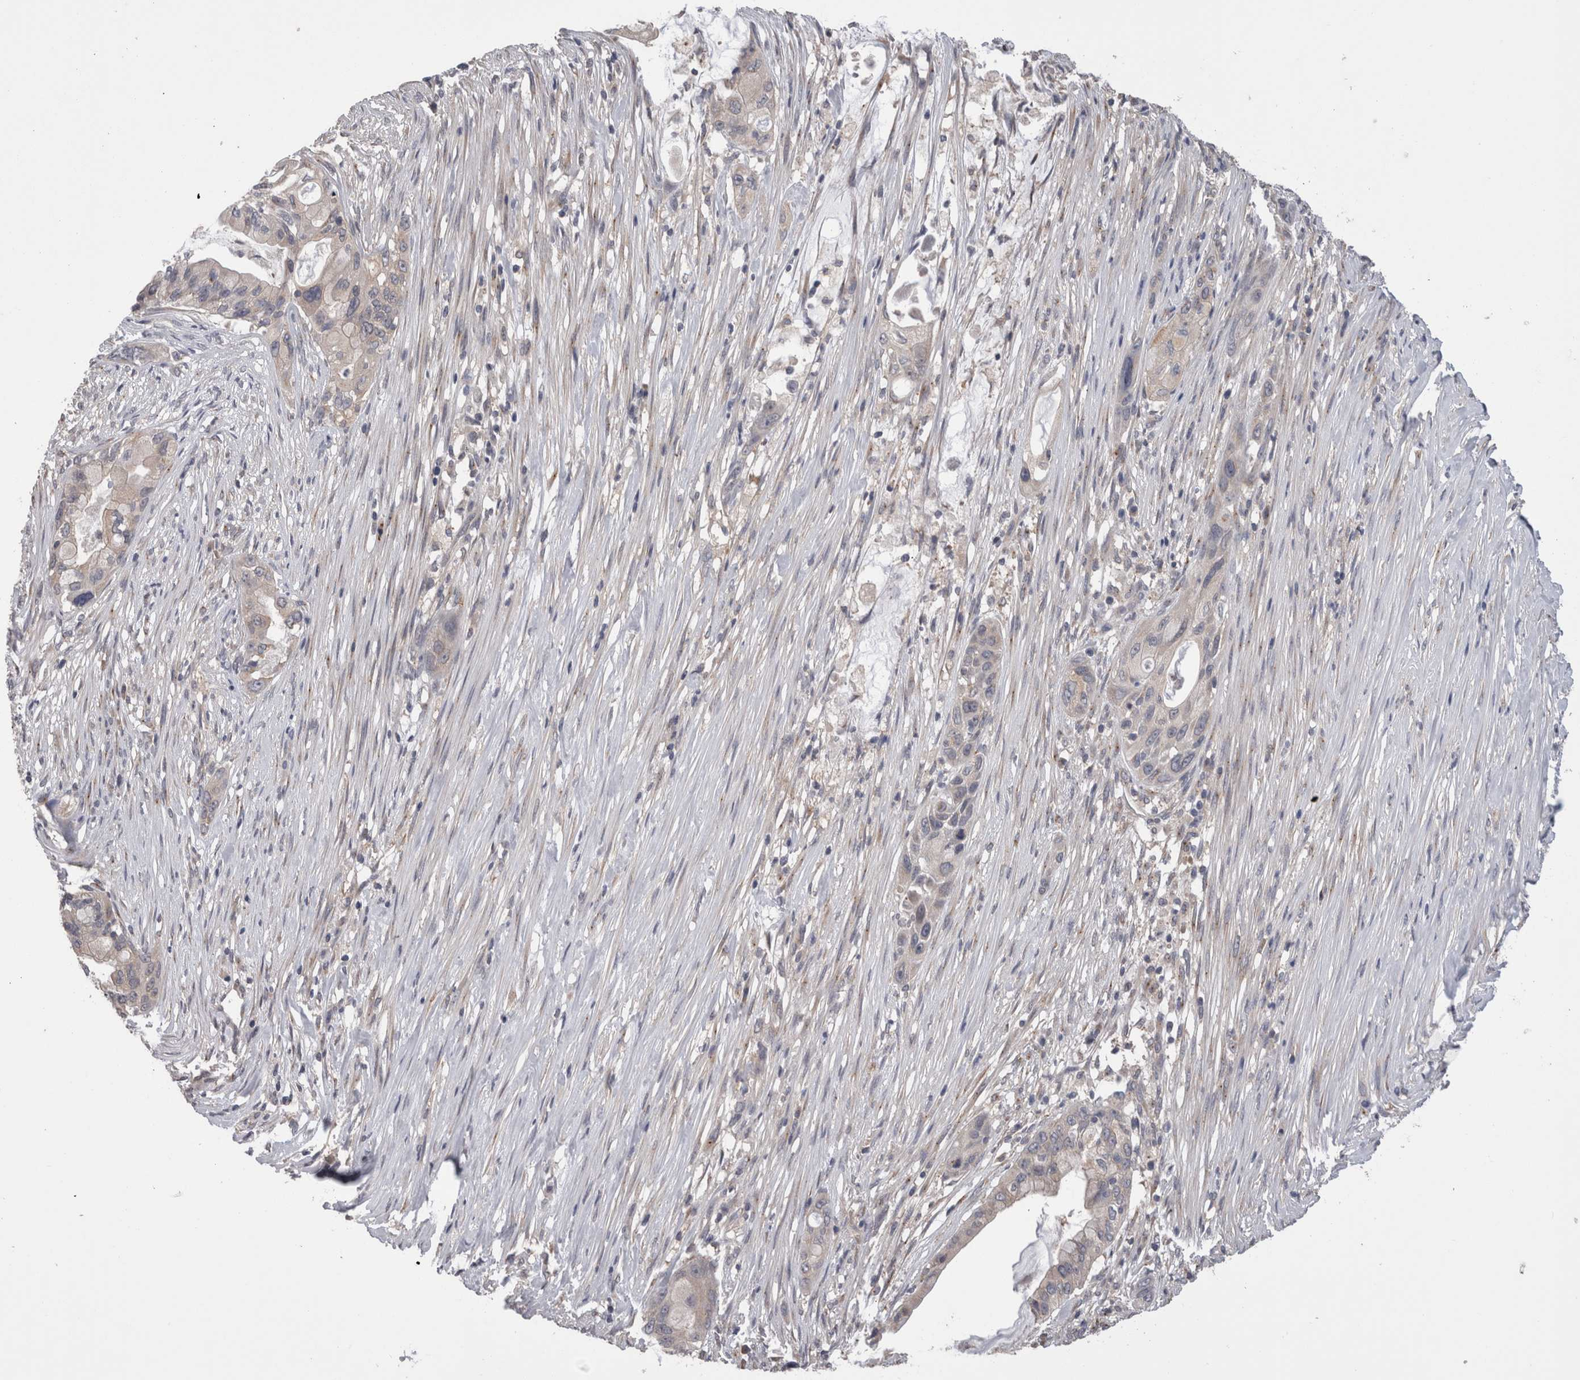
{"staining": {"intensity": "negative", "quantity": "none", "location": "none"}, "tissue": "pancreatic cancer", "cell_type": "Tumor cells", "image_type": "cancer", "snomed": [{"axis": "morphology", "description": "Adenocarcinoma, NOS"}, {"axis": "topography", "description": "Pancreas"}], "caption": "The immunohistochemistry (IHC) histopathology image has no significant positivity in tumor cells of adenocarcinoma (pancreatic) tissue.", "gene": "DCTN6", "patient": {"sex": "male", "age": 53}}